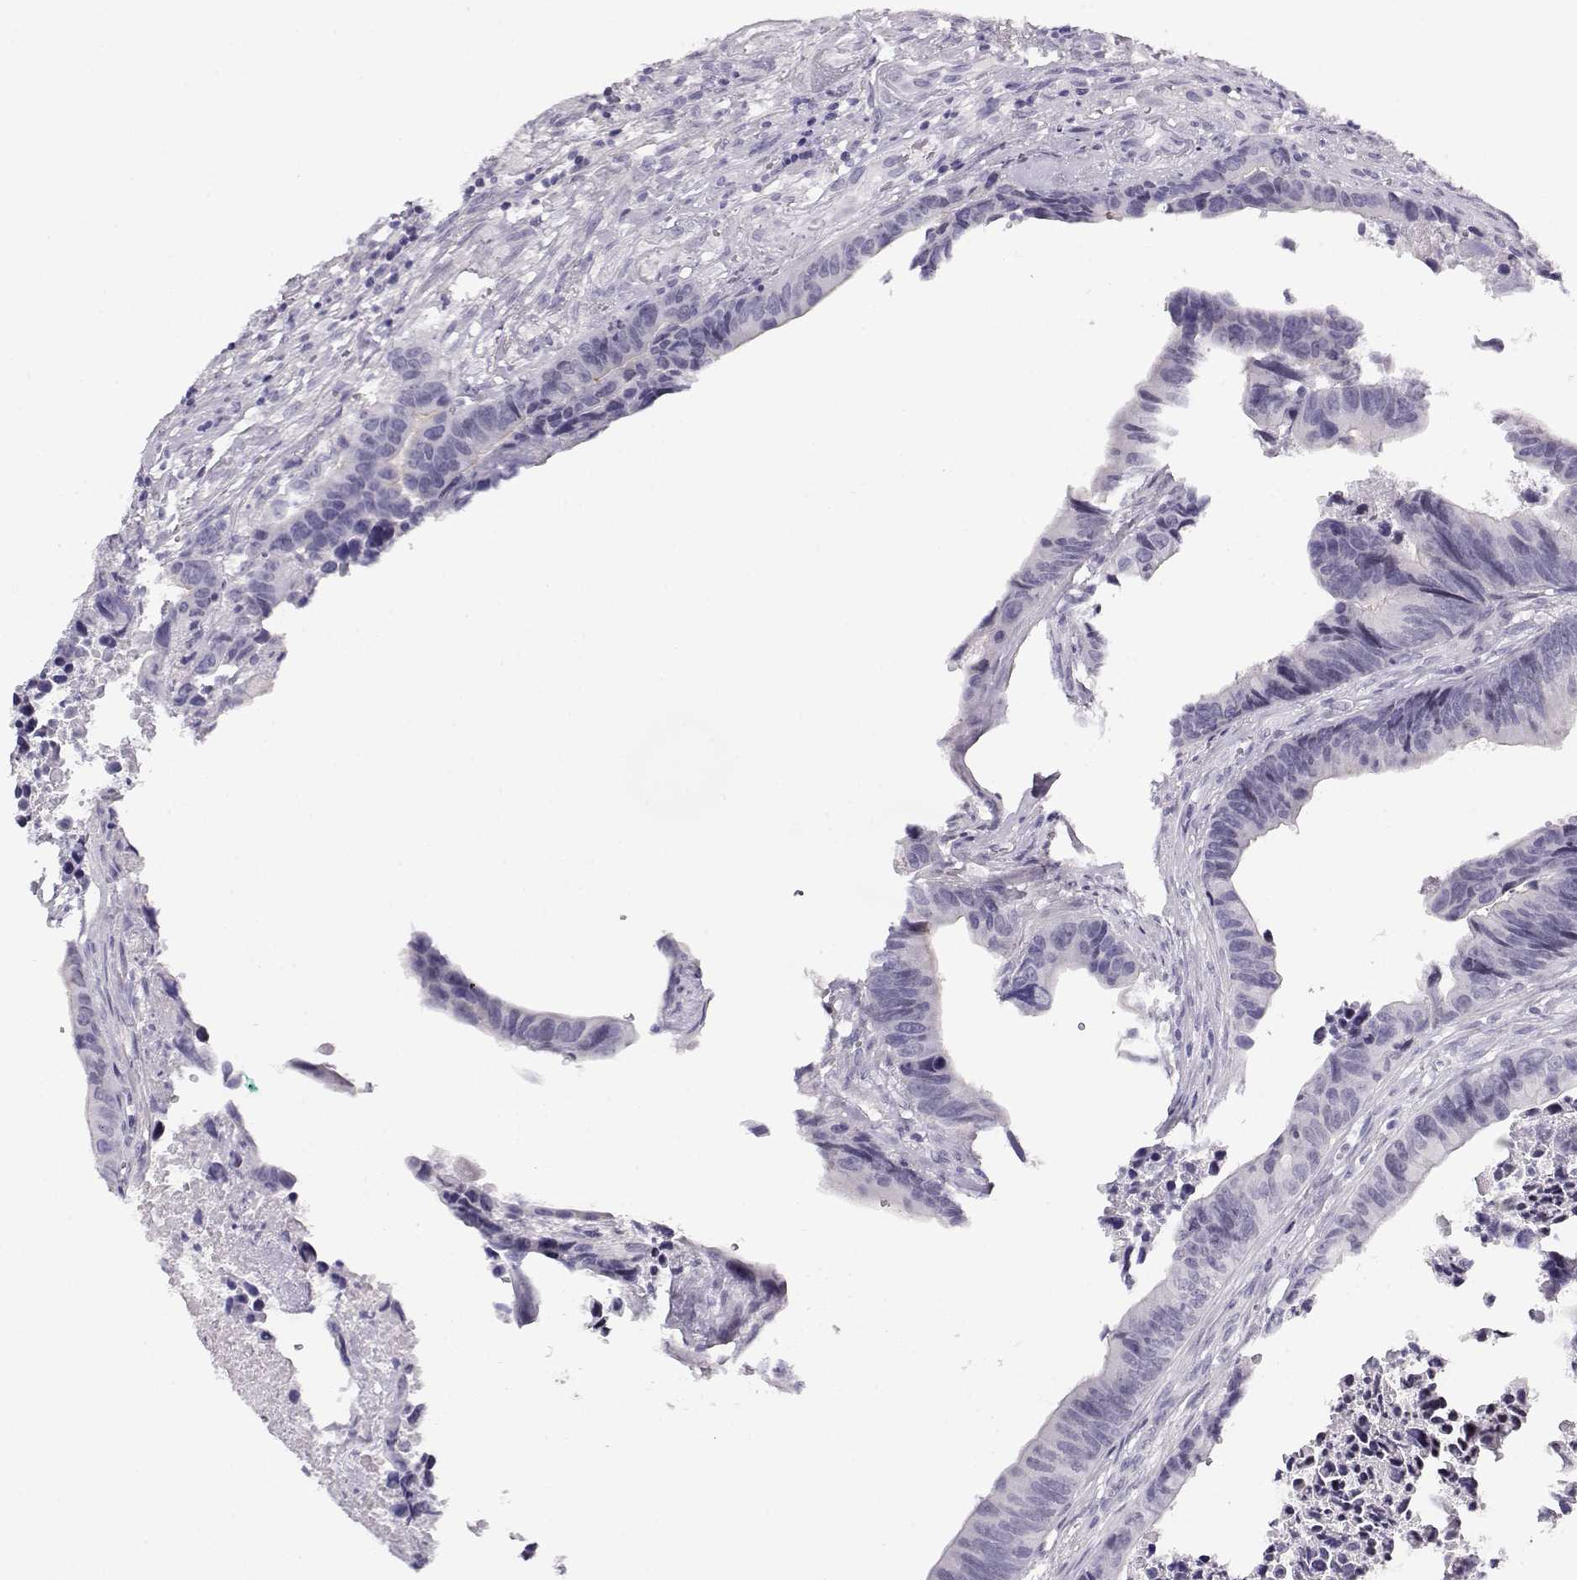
{"staining": {"intensity": "negative", "quantity": "none", "location": "none"}, "tissue": "colorectal cancer", "cell_type": "Tumor cells", "image_type": "cancer", "snomed": [{"axis": "morphology", "description": "Adenocarcinoma, NOS"}, {"axis": "topography", "description": "Colon"}], "caption": "Immunohistochemistry micrograph of colorectal cancer (adenocarcinoma) stained for a protein (brown), which displays no staining in tumor cells.", "gene": "CRX", "patient": {"sex": "female", "age": 87}}